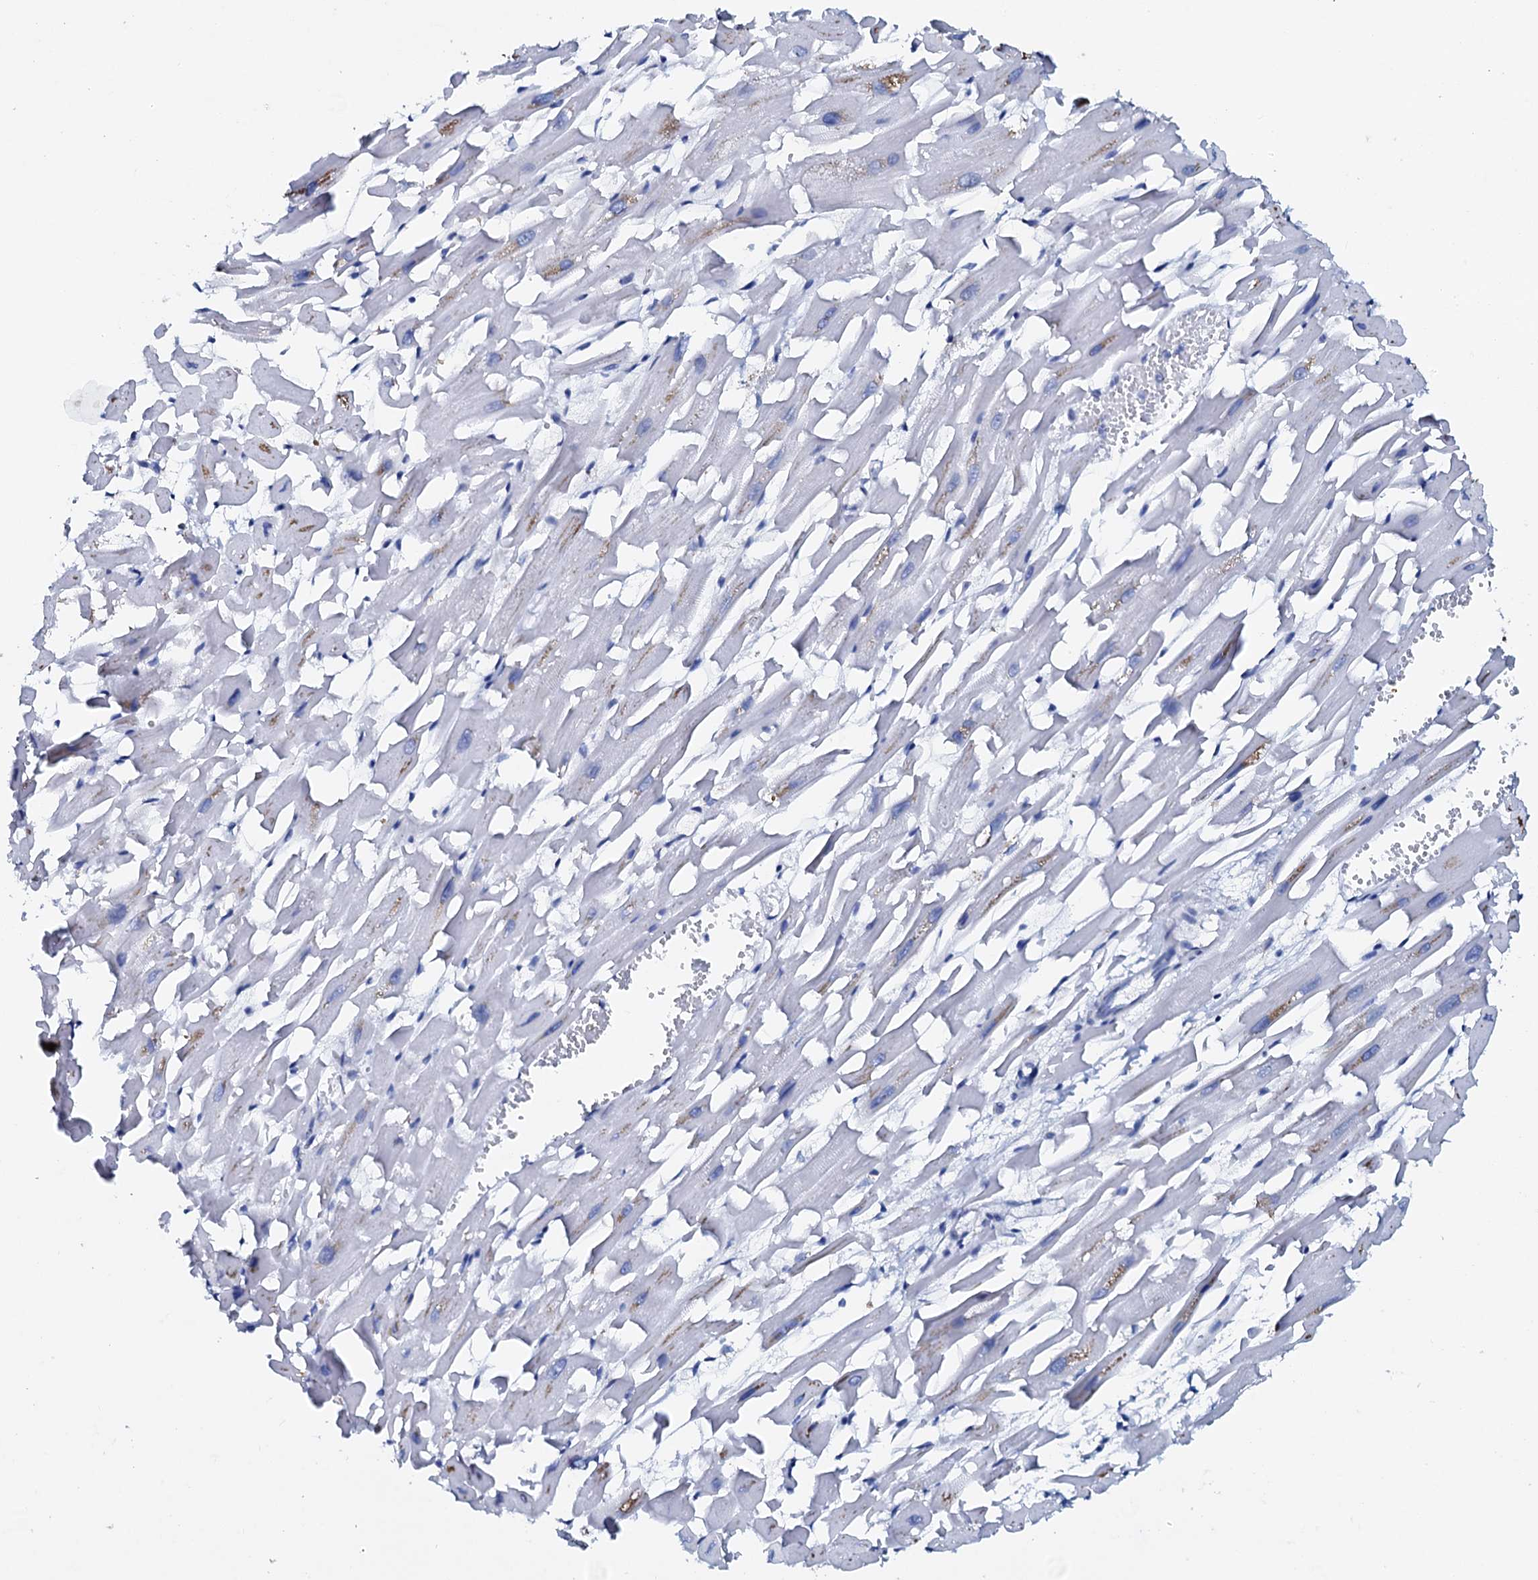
{"staining": {"intensity": "negative", "quantity": "none", "location": "none"}, "tissue": "heart muscle", "cell_type": "Cardiomyocytes", "image_type": "normal", "snomed": [{"axis": "morphology", "description": "Normal tissue, NOS"}, {"axis": "topography", "description": "Heart"}], "caption": "DAB immunohistochemical staining of unremarkable heart muscle reveals no significant expression in cardiomyocytes. Nuclei are stained in blue.", "gene": "AMER2", "patient": {"sex": "female", "age": 64}}